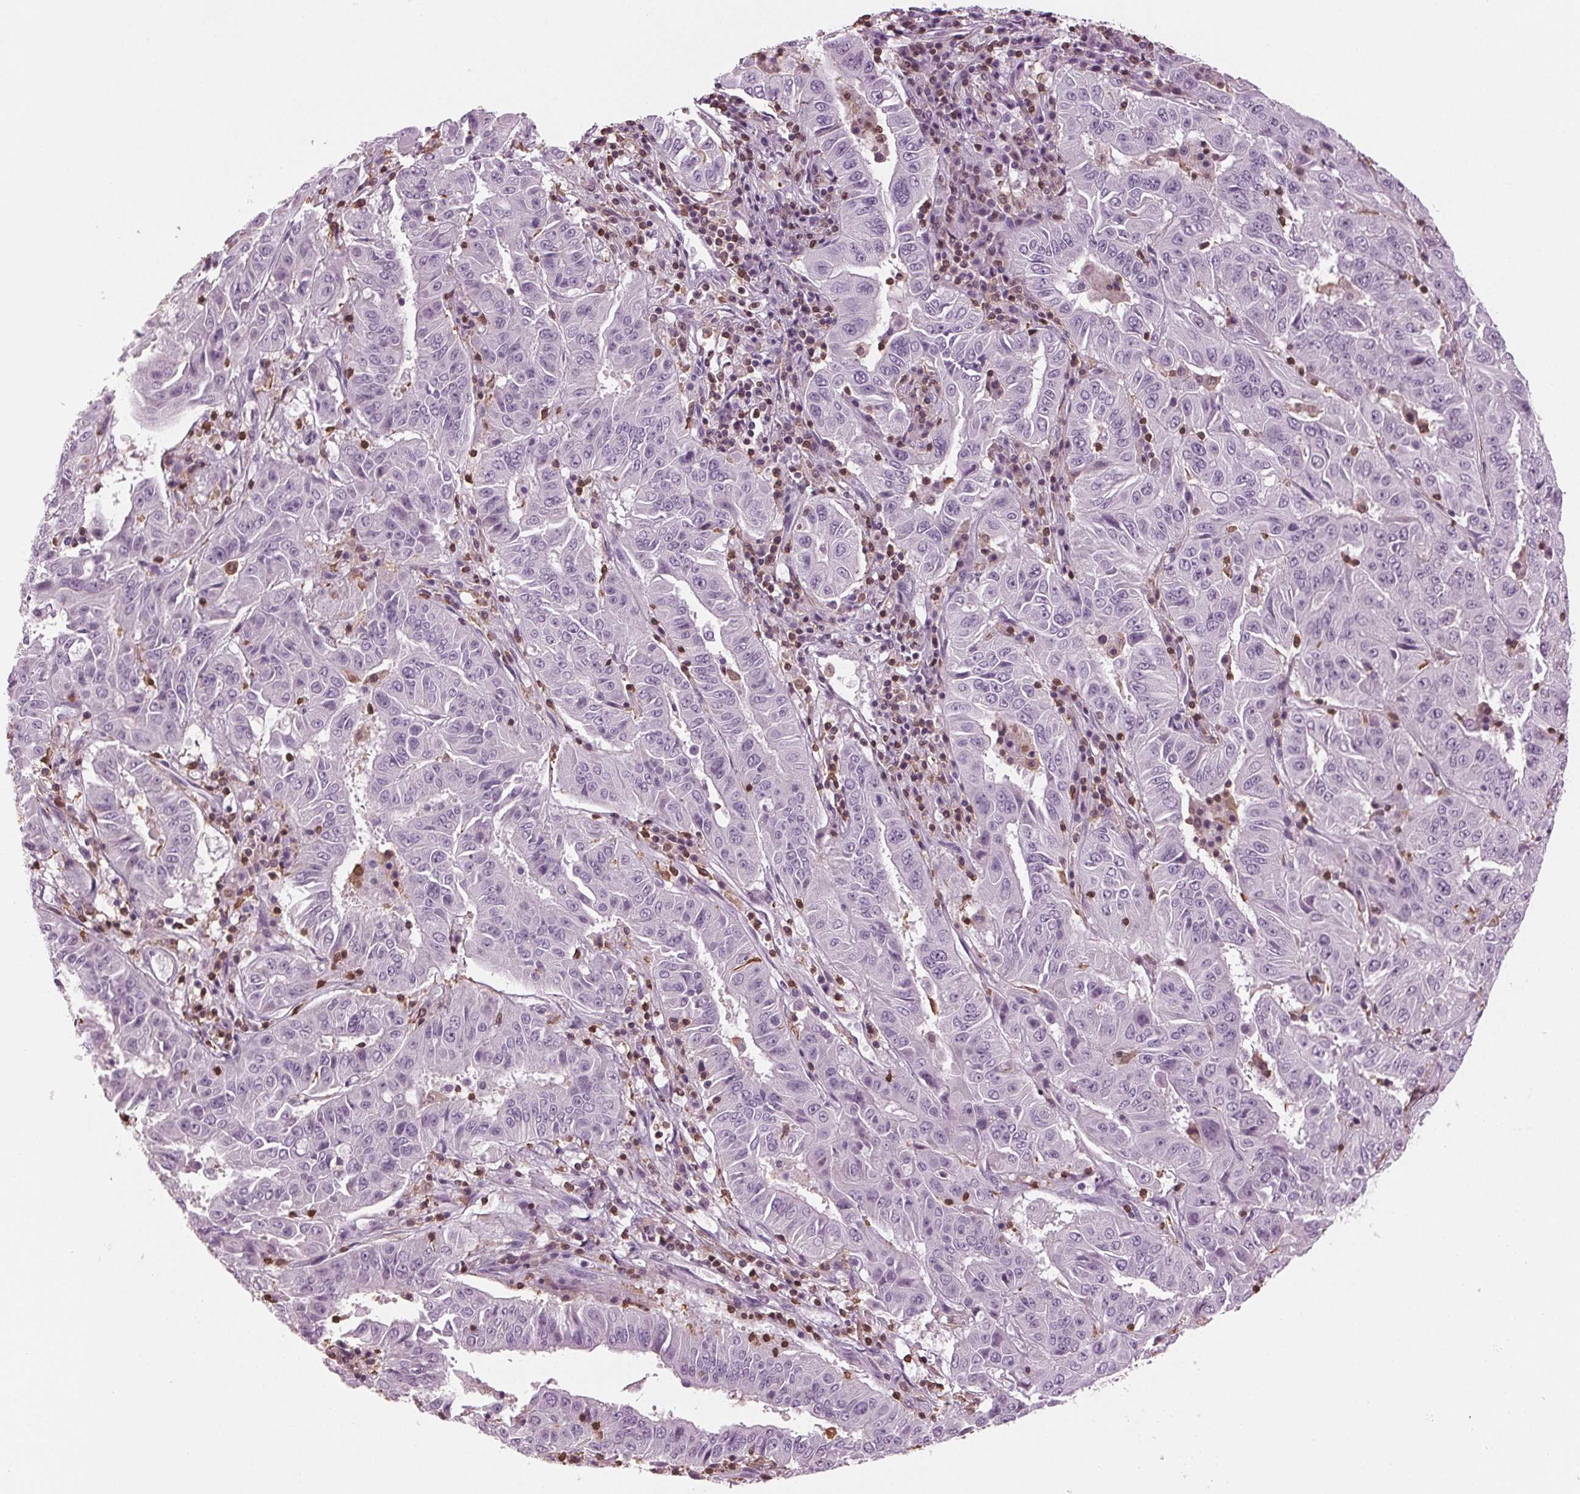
{"staining": {"intensity": "negative", "quantity": "none", "location": "none"}, "tissue": "pancreatic cancer", "cell_type": "Tumor cells", "image_type": "cancer", "snomed": [{"axis": "morphology", "description": "Adenocarcinoma, NOS"}, {"axis": "topography", "description": "Pancreas"}], "caption": "Tumor cells are negative for protein expression in human pancreatic cancer (adenocarcinoma).", "gene": "BTLA", "patient": {"sex": "male", "age": 63}}